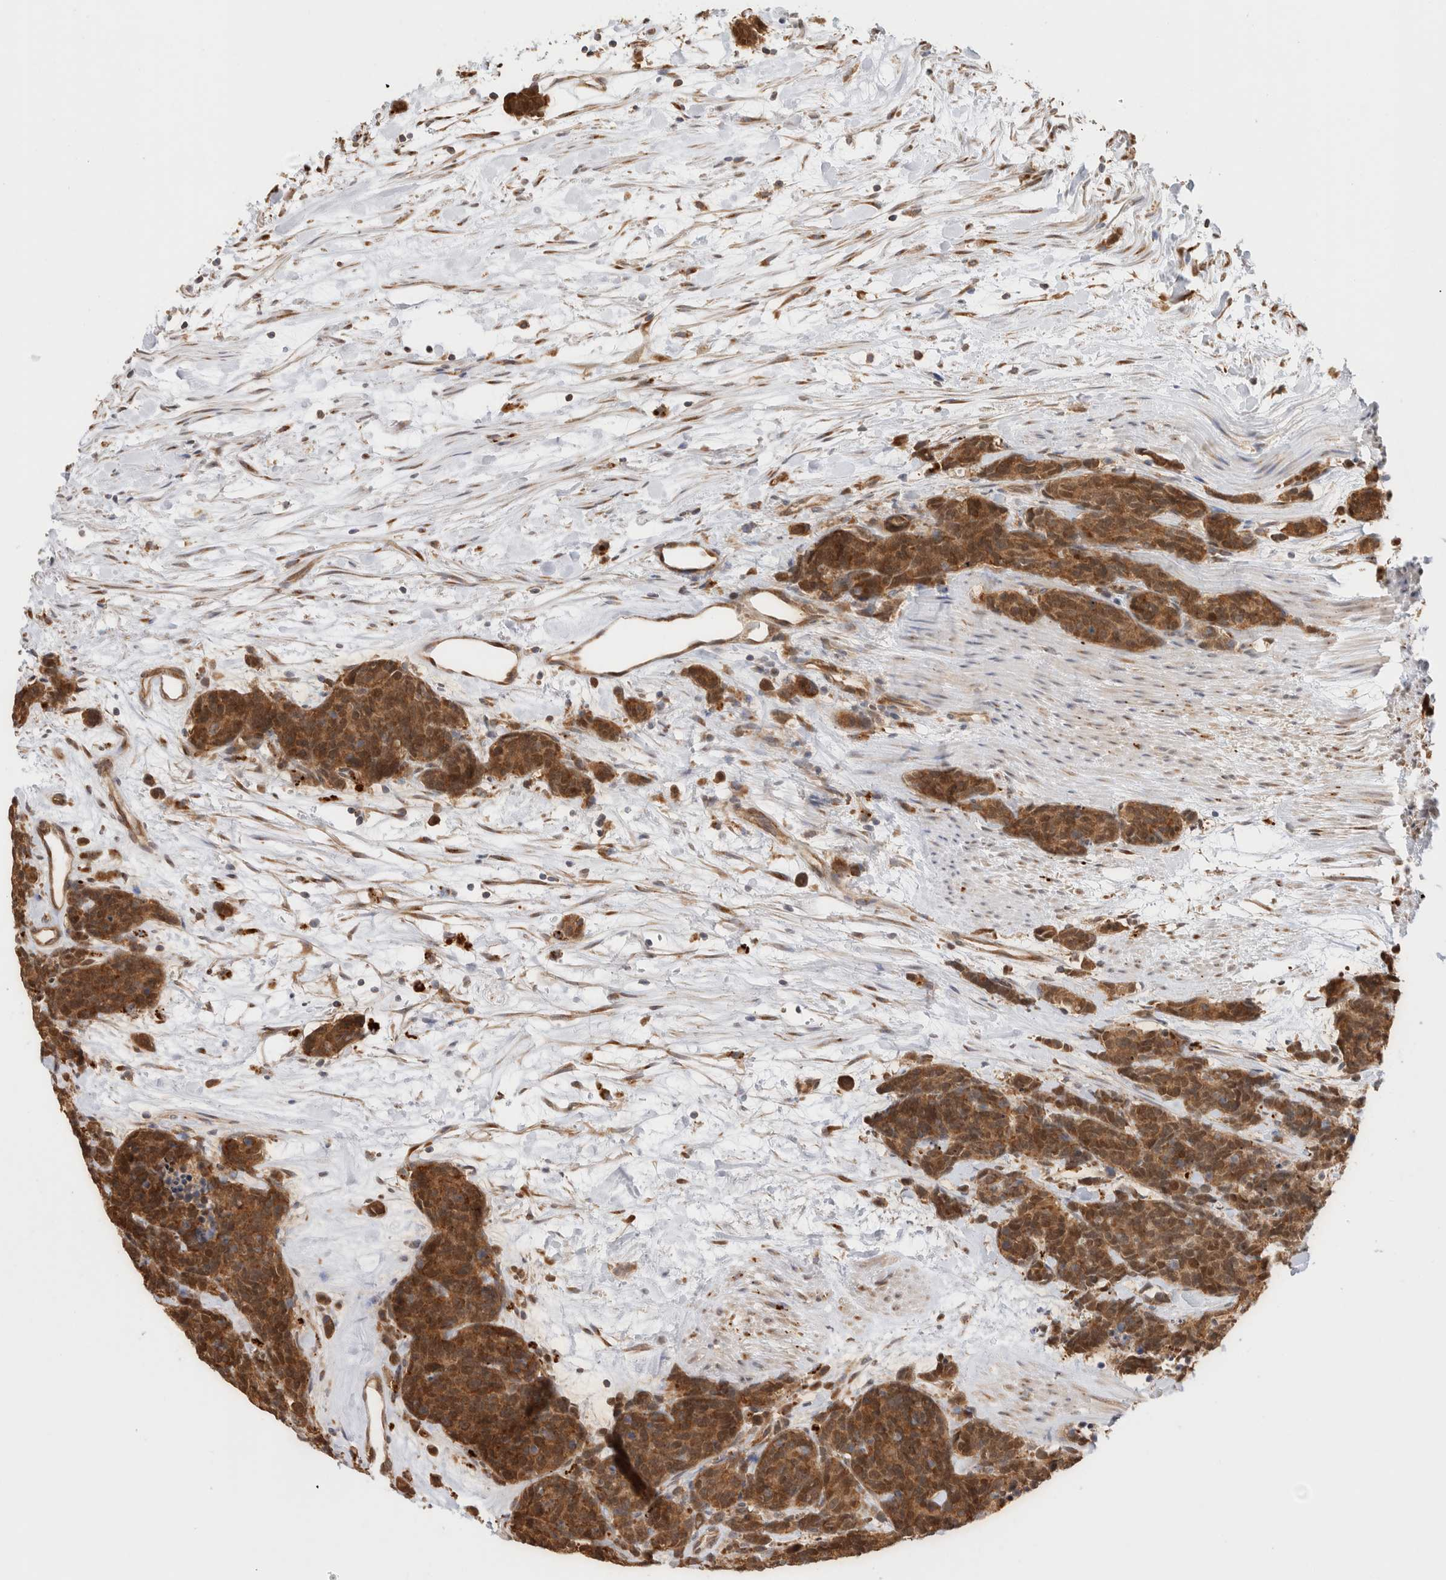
{"staining": {"intensity": "moderate", "quantity": ">75%", "location": "cytoplasmic/membranous"}, "tissue": "carcinoid", "cell_type": "Tumor cells", "image_type": "cancer", "snomed": [{"axis": "morphology", "description": "Carcinoma, NOS"}, {"axis": "morphology", "description": "Carcinoid, malignant, NOS"}, {"axis": "topography", "description": "Urinary bladder"}], "caption": "Moderate cytoplasmic/membranous staining is appreciated in approximately >75% of tumor cells in carcinoid. (brown staining indicates protein expression, while blue staining denotes nuclei).", "gene": "ACTL9", "patient": {"sex": "male", "age": 57}}